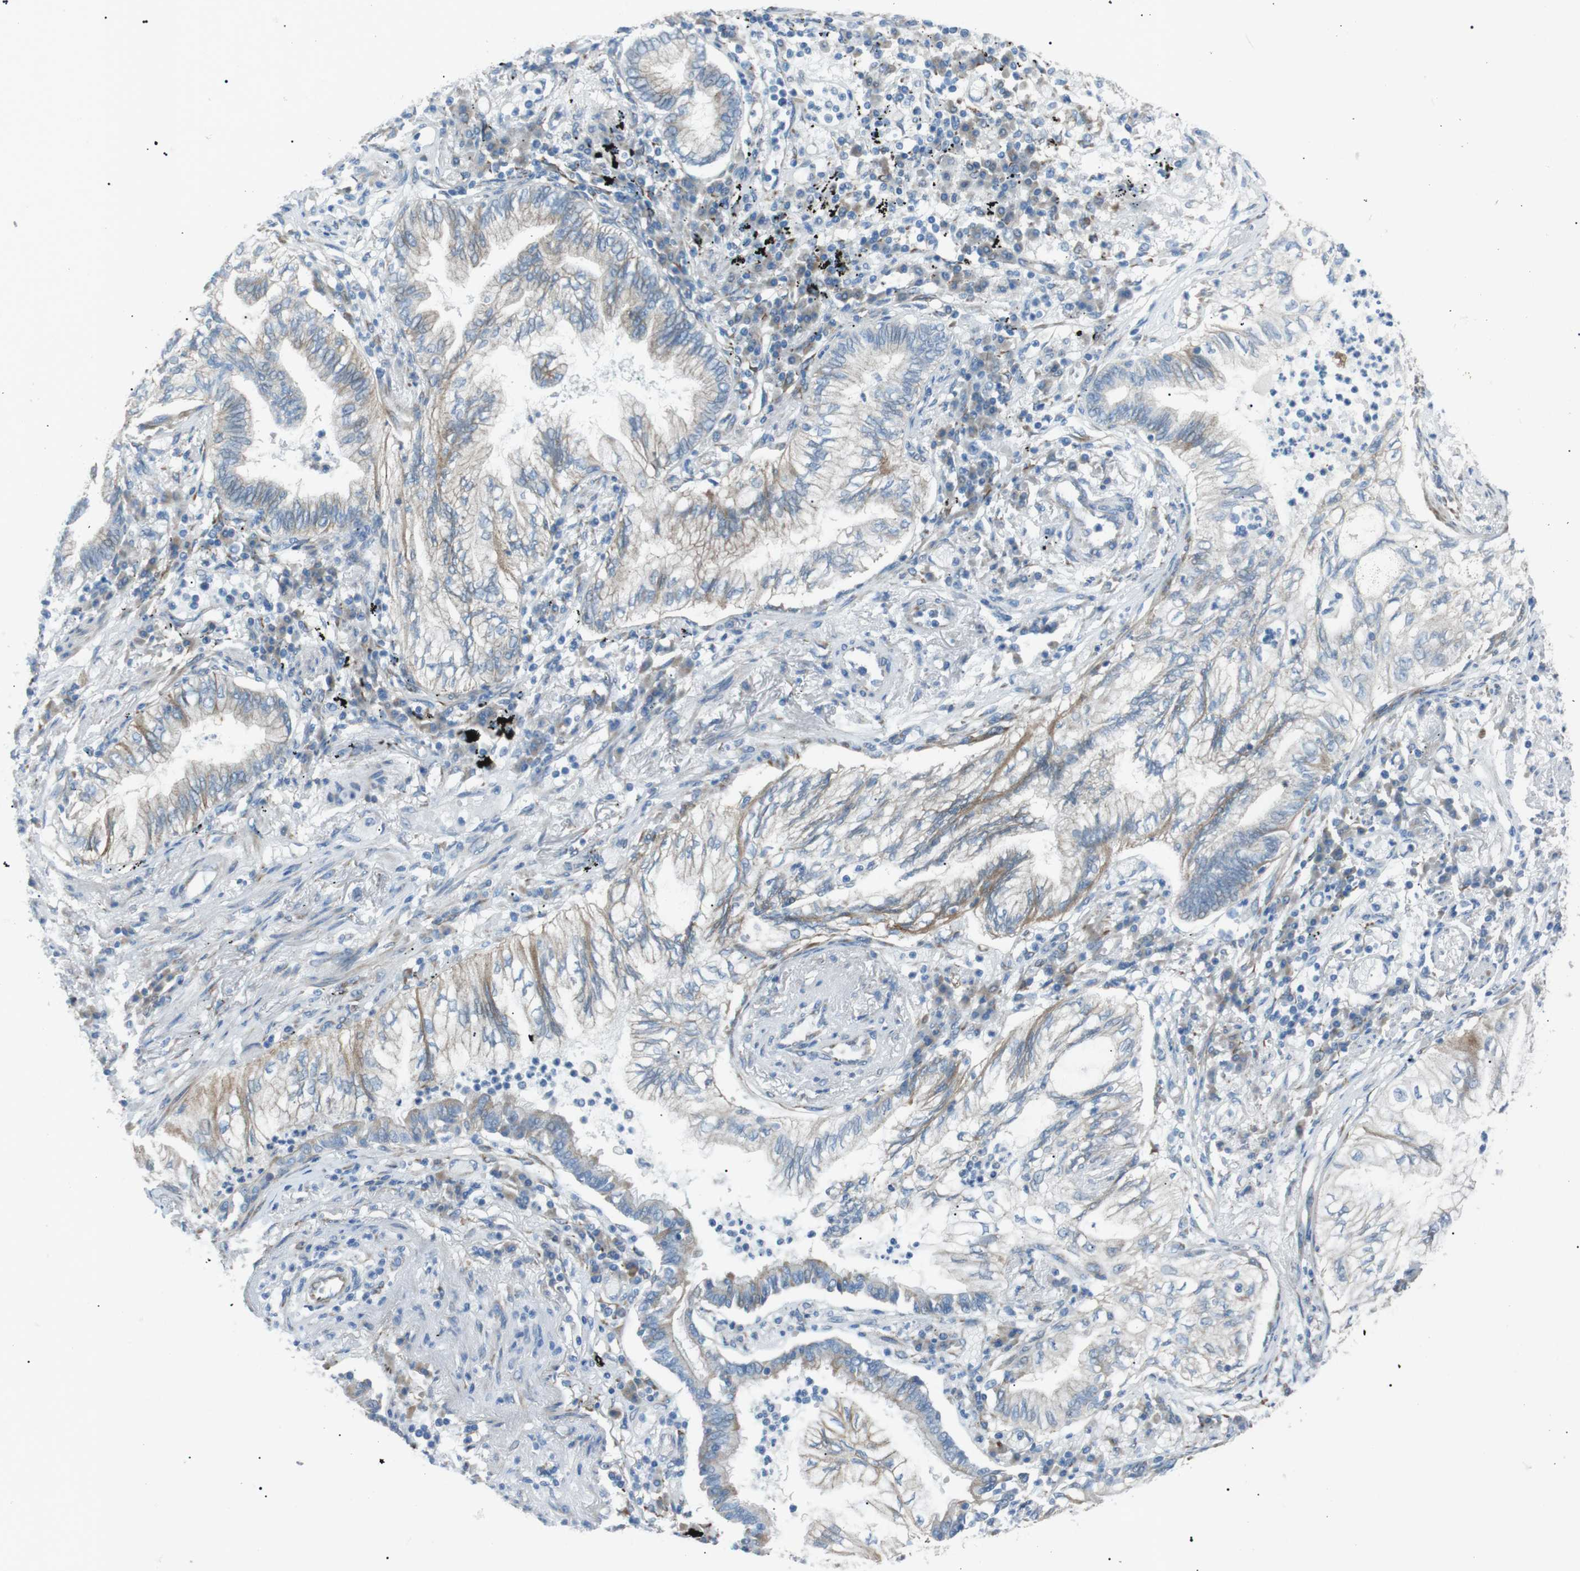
{"staining": {"intensity": "negative", "quantity": "none", "location": "none"}, "tissue": "lung cancer", "cell_type": "Tumor cells", "image_type": "cancer", "snomed": [{"axis": "morphology", "description": "Normal tissue, NOS"}, {"axis": "morphology", "description": "Adenocarcinoma, NOS"}, {"axis": "topography", "description": "Bronchus"}, {"axis": "topography", "description": "Lung"}], "caption": "Immunohistochemical staining of human lung cancer displays no significant positivity in tumor cells.", "gene": "MTARC2", "patient": {"sex": "female", "age": 70}}